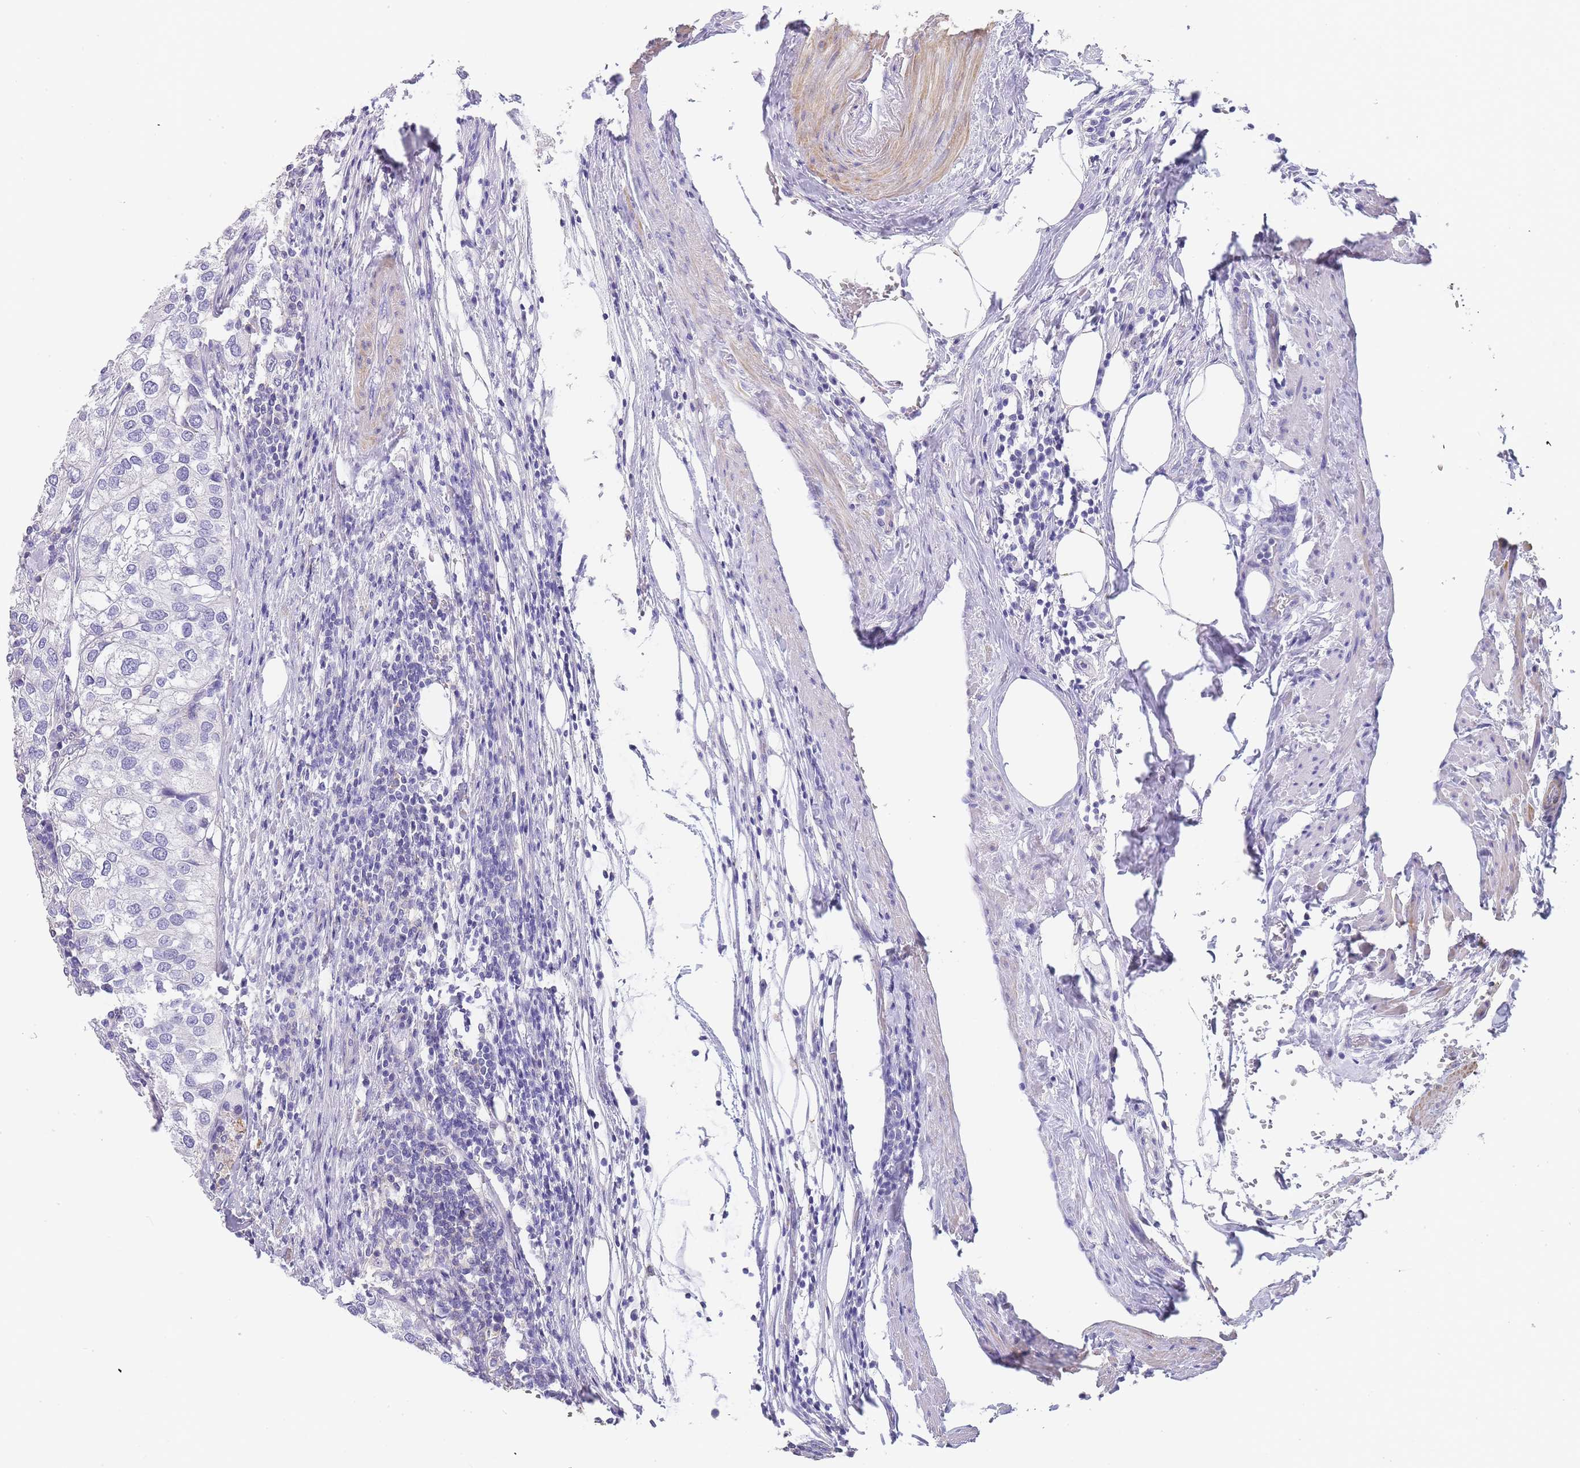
{"staining": {"intensity": "negative", "quantity": "none", "location": "none"}, "tissue": "urothelial cancer", "cell_type": "Tumor cells", "image_type": "cancer", "snomed": [{"axis": "morphology", "description": "Urothelial carcinoma, High grade"}, {"axis": "topography", "description": "Urinary bladder"}], "caption": "High power microscopy micrograph of an IHC image of urothelial cancer, revealing no significant positivity in tumor cells. Nuclei are stained in blue.", "gene": "NOP14", "patient": {"sex": "male", "age": 64}}